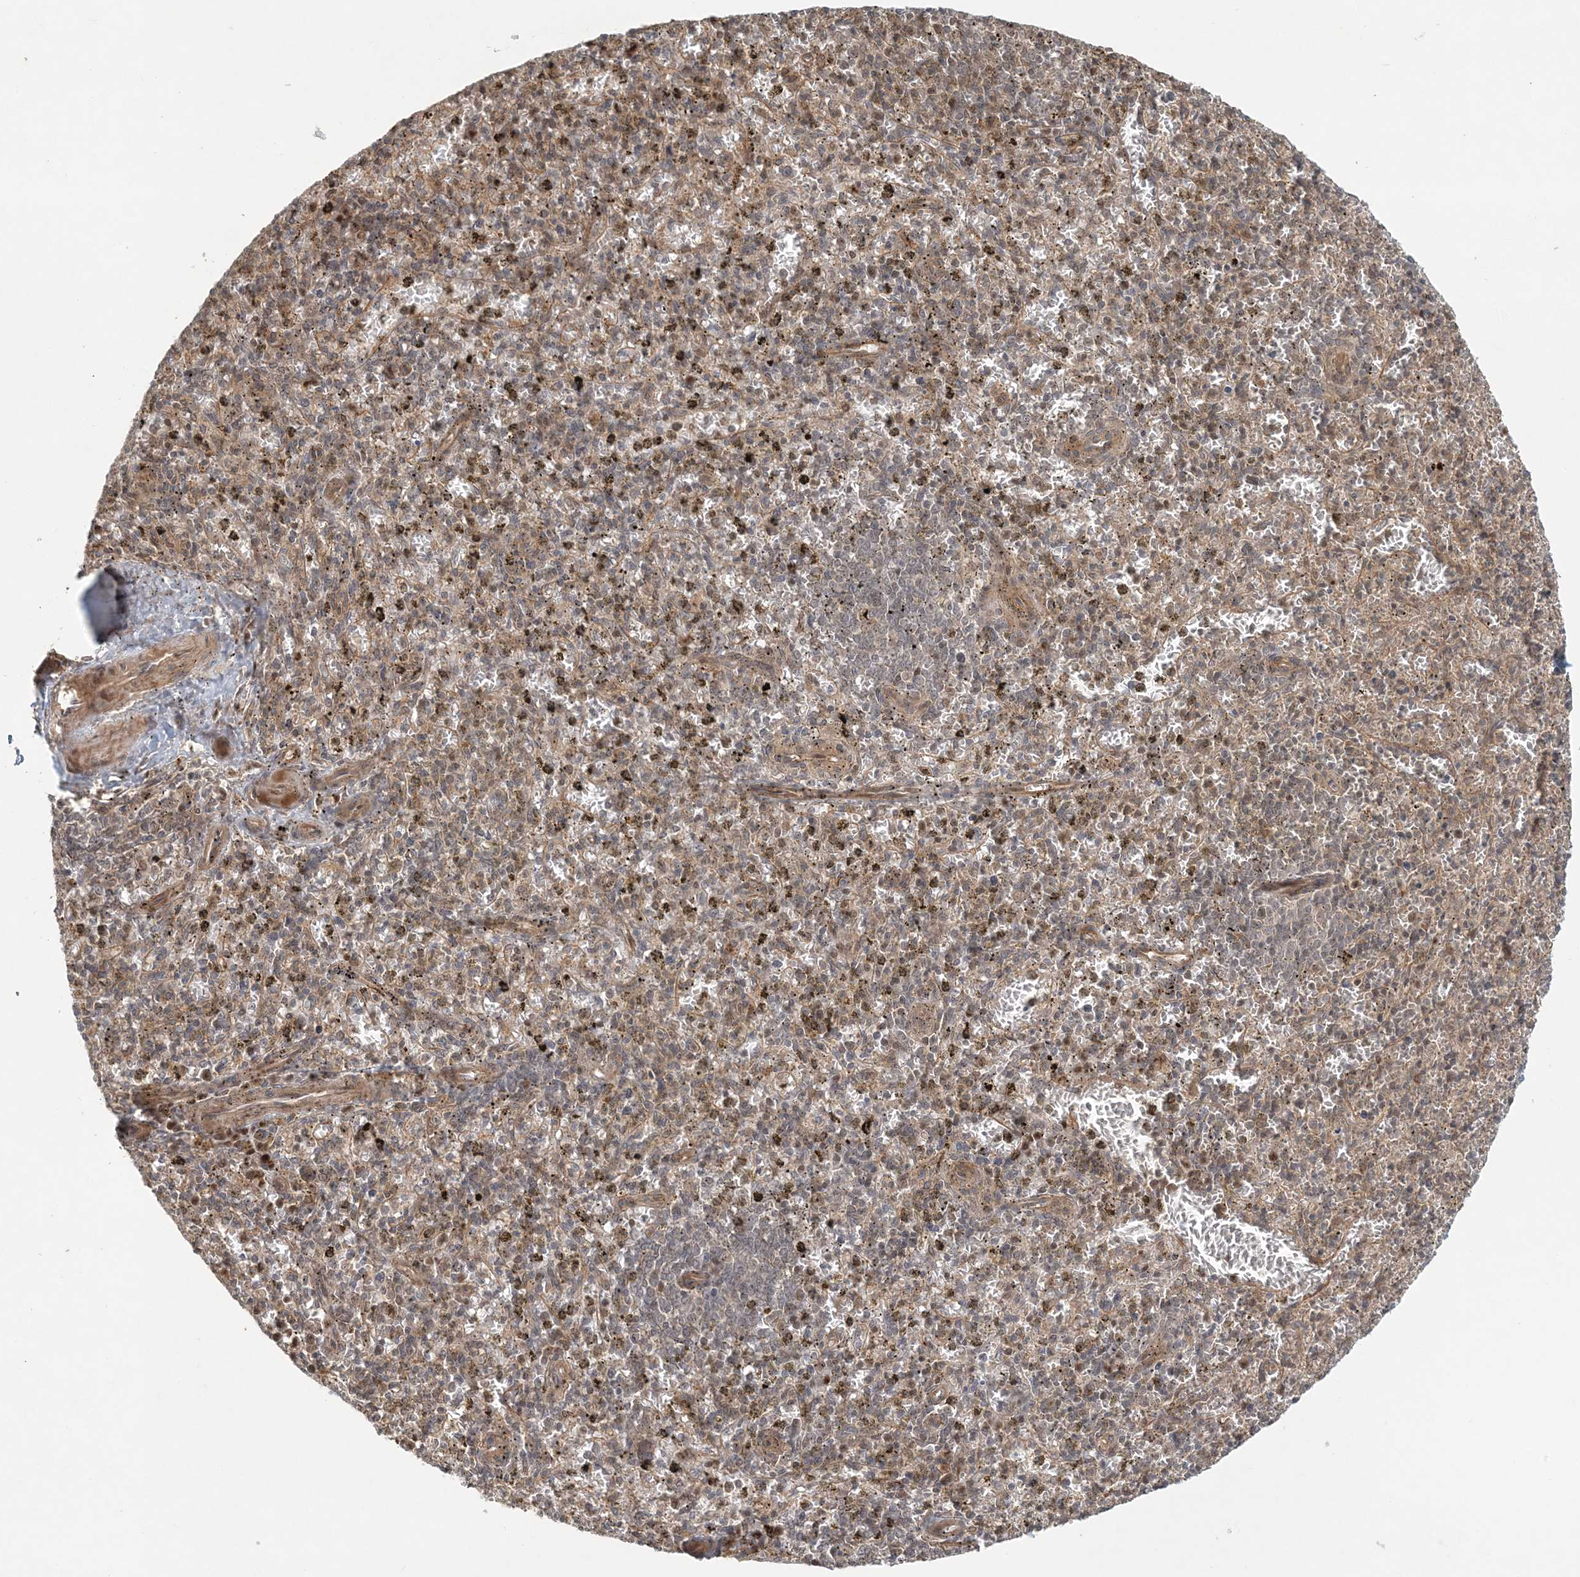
{"staining": {"intensity": "moderate", "quantity": "25%-75%", "location": "cytoplasmic/membranous"}, "tissue": "spleen", "cell_type": "Cells in red pulp", "image_type": "normal", "snomed": [{"axis": "morphology", "description": "Normal tissue, NOS"}, {"axis": "topography", "description": "Spleen"}], "caption": "IHC (DAB (3,3'-diaminobenzidine)) staining of normal spleen reveals moderate cytoplasmic/membranous protein positivity in approximately 25%-75% of cells in red pulp. The staining is performed using DAB brown chromogen to label protein expression. The nuclei are counter-stained blue using hematoxylin.", "gene": "KIAA0232", "patient": {"sex": "male", "age": 72}}